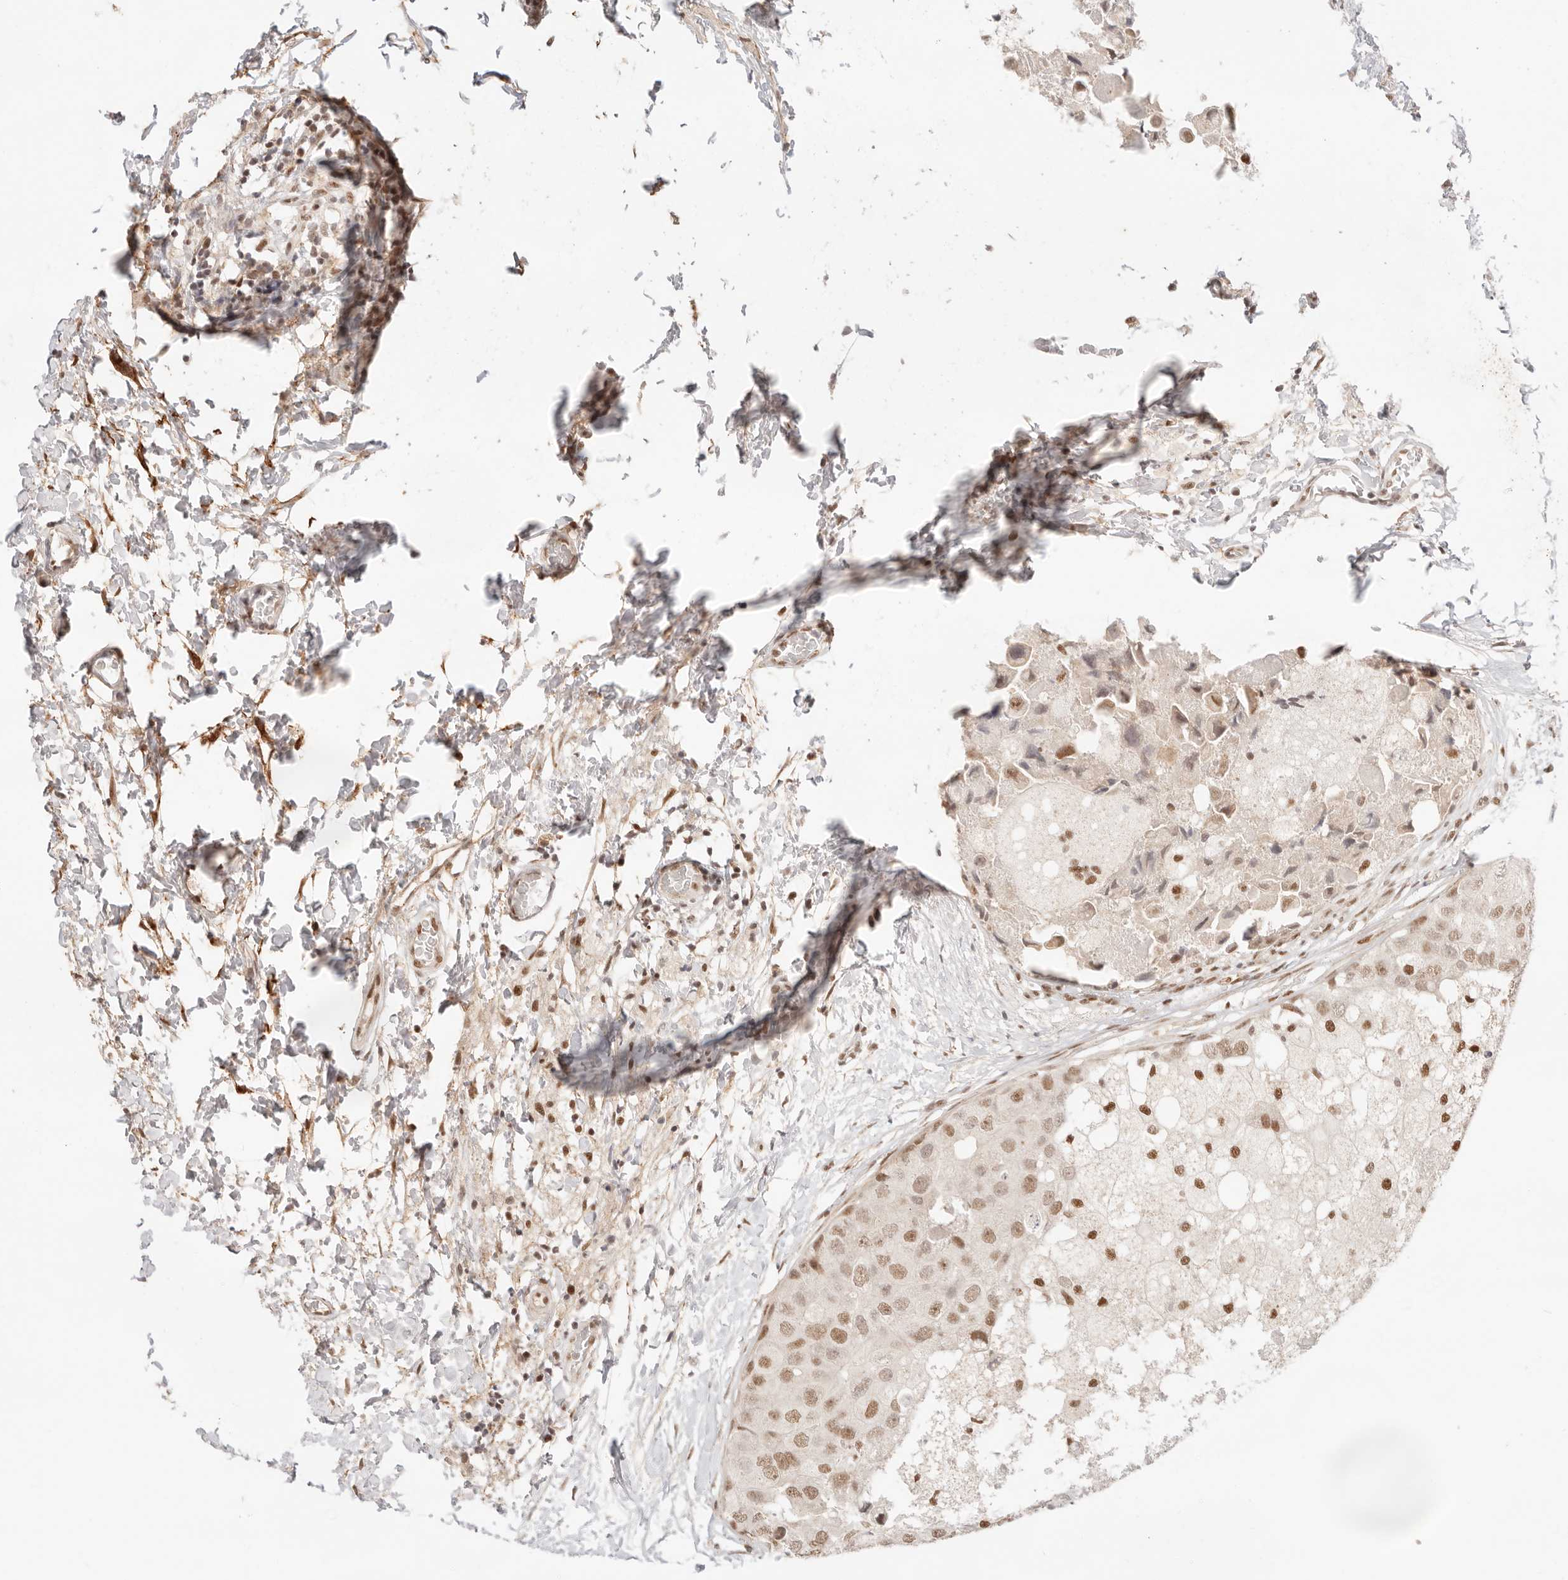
{"staining": {"intensity": "moderate", "quantity": ">75%", "location": "nuclear"}, "tissue": "breast cancer", "cell_type": "Tumor cells", "image_type": "cancer", "snomed": [{"axis": "morphology", "description": "Duct carcinoma"}, {"axis": "topography", "description": "Breast"}], "caption": "Immunohistochemical staining of human breast infiltrating ductal carcinoma shows moderate nuclear protein staining in about >75% of tumor cells.", "gene": "GTF2E2", "patient": {"sex": "female", "age": 62}}